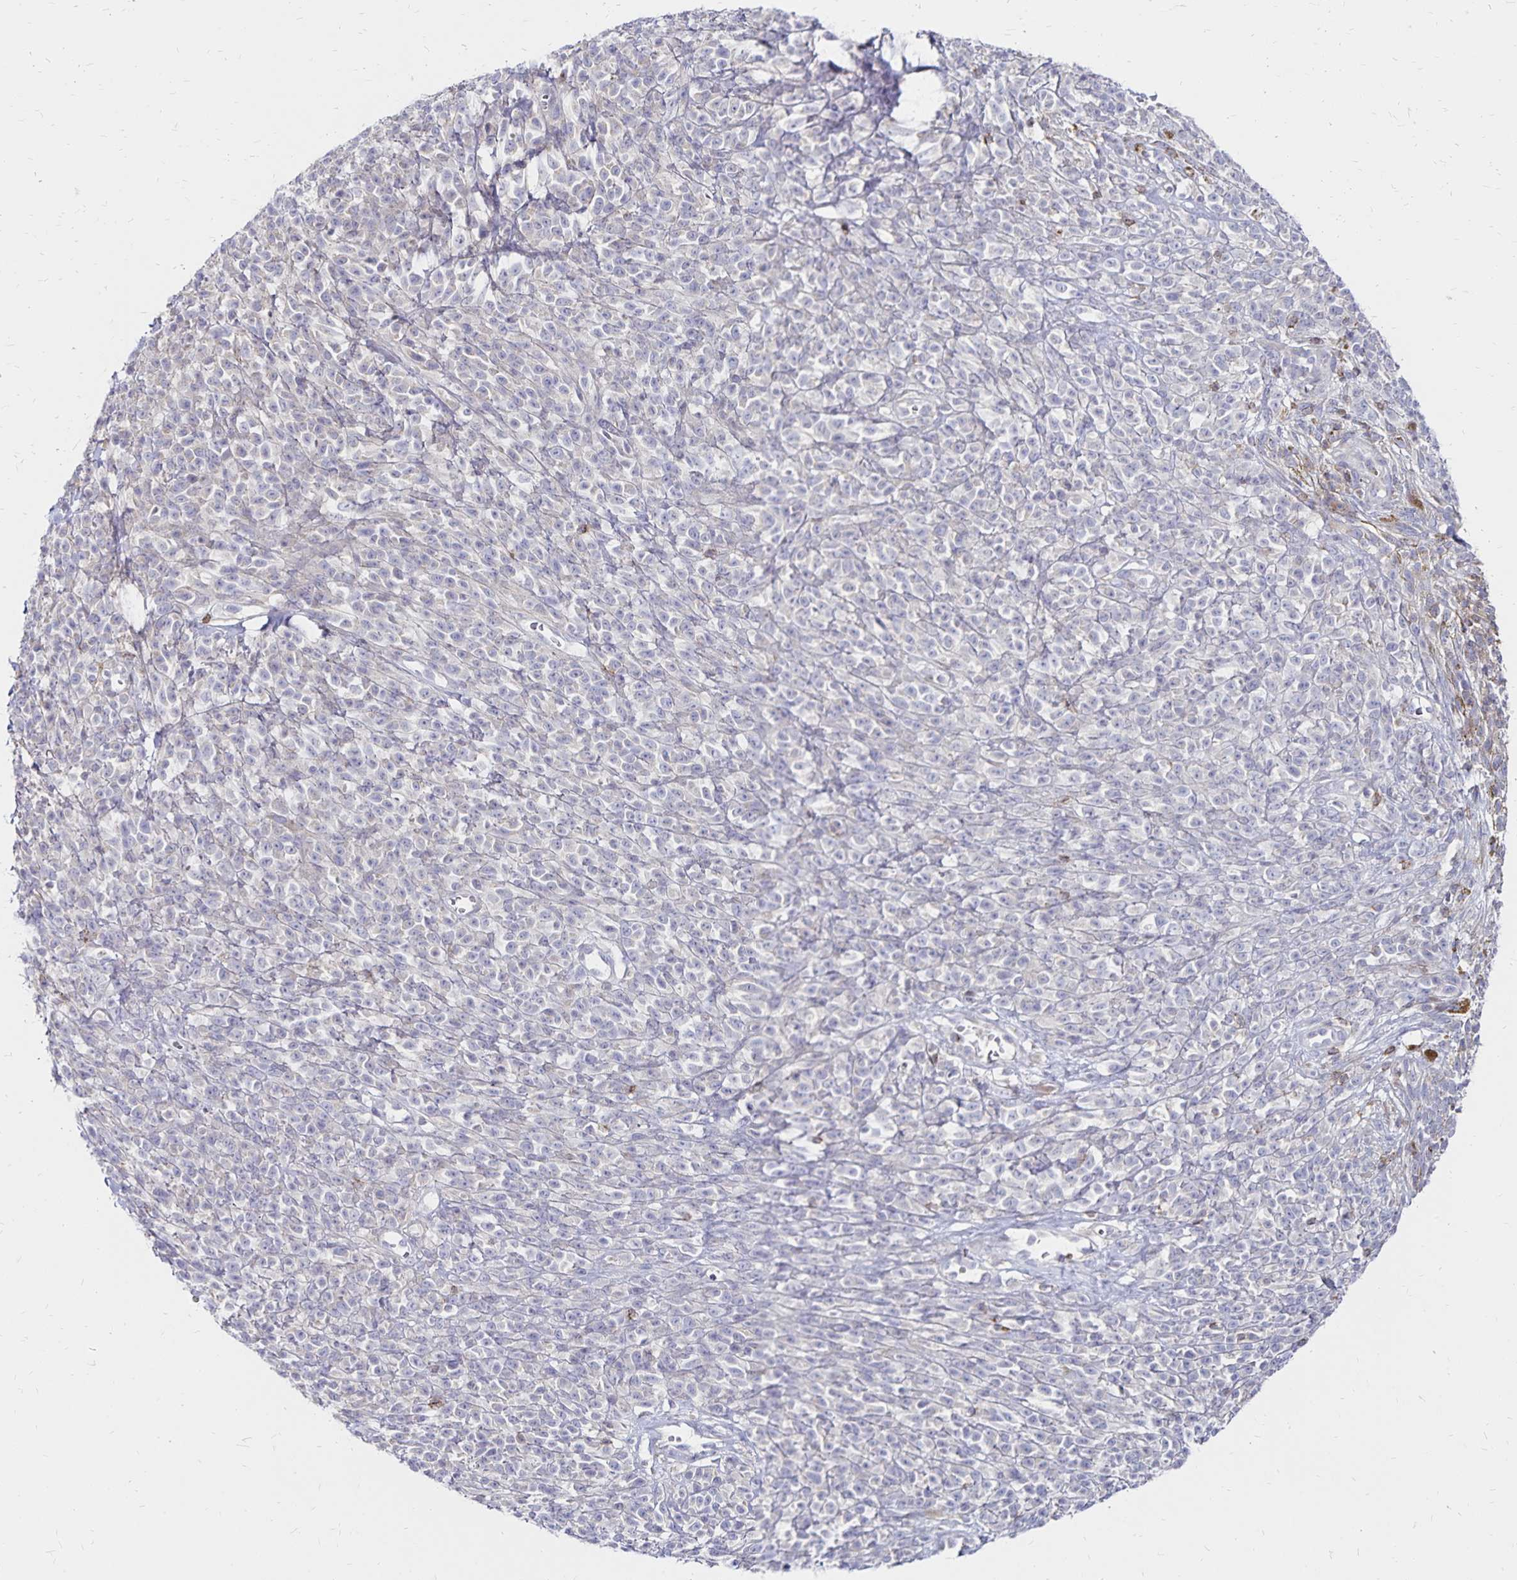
{"staining": {"intensity": "negative", "quantity": "none", "location": "none"}, "tissue": "melanoma", "cell_type": "Tumor cells", "image_type": "cancer", "snomed": [{"axis": "morphology", "description": "Malignant melanoma, NOS"}, {"axis": "topography", "description": "Skin"}, {"axis": "topography", "description": "Skin of trunk"}], "caption": "Immunohistochemistry (IHC) of malignant melanoma exhibits no positivity in tumor cells. Brightfield microscopy of IHC stained with DAB (3,3'-diaminobenzidine) (brown) and hematoxylin (blue), captured at high magnification.", "gene": "NAGPA", "patient": {"sex": "male", "age": 74}}